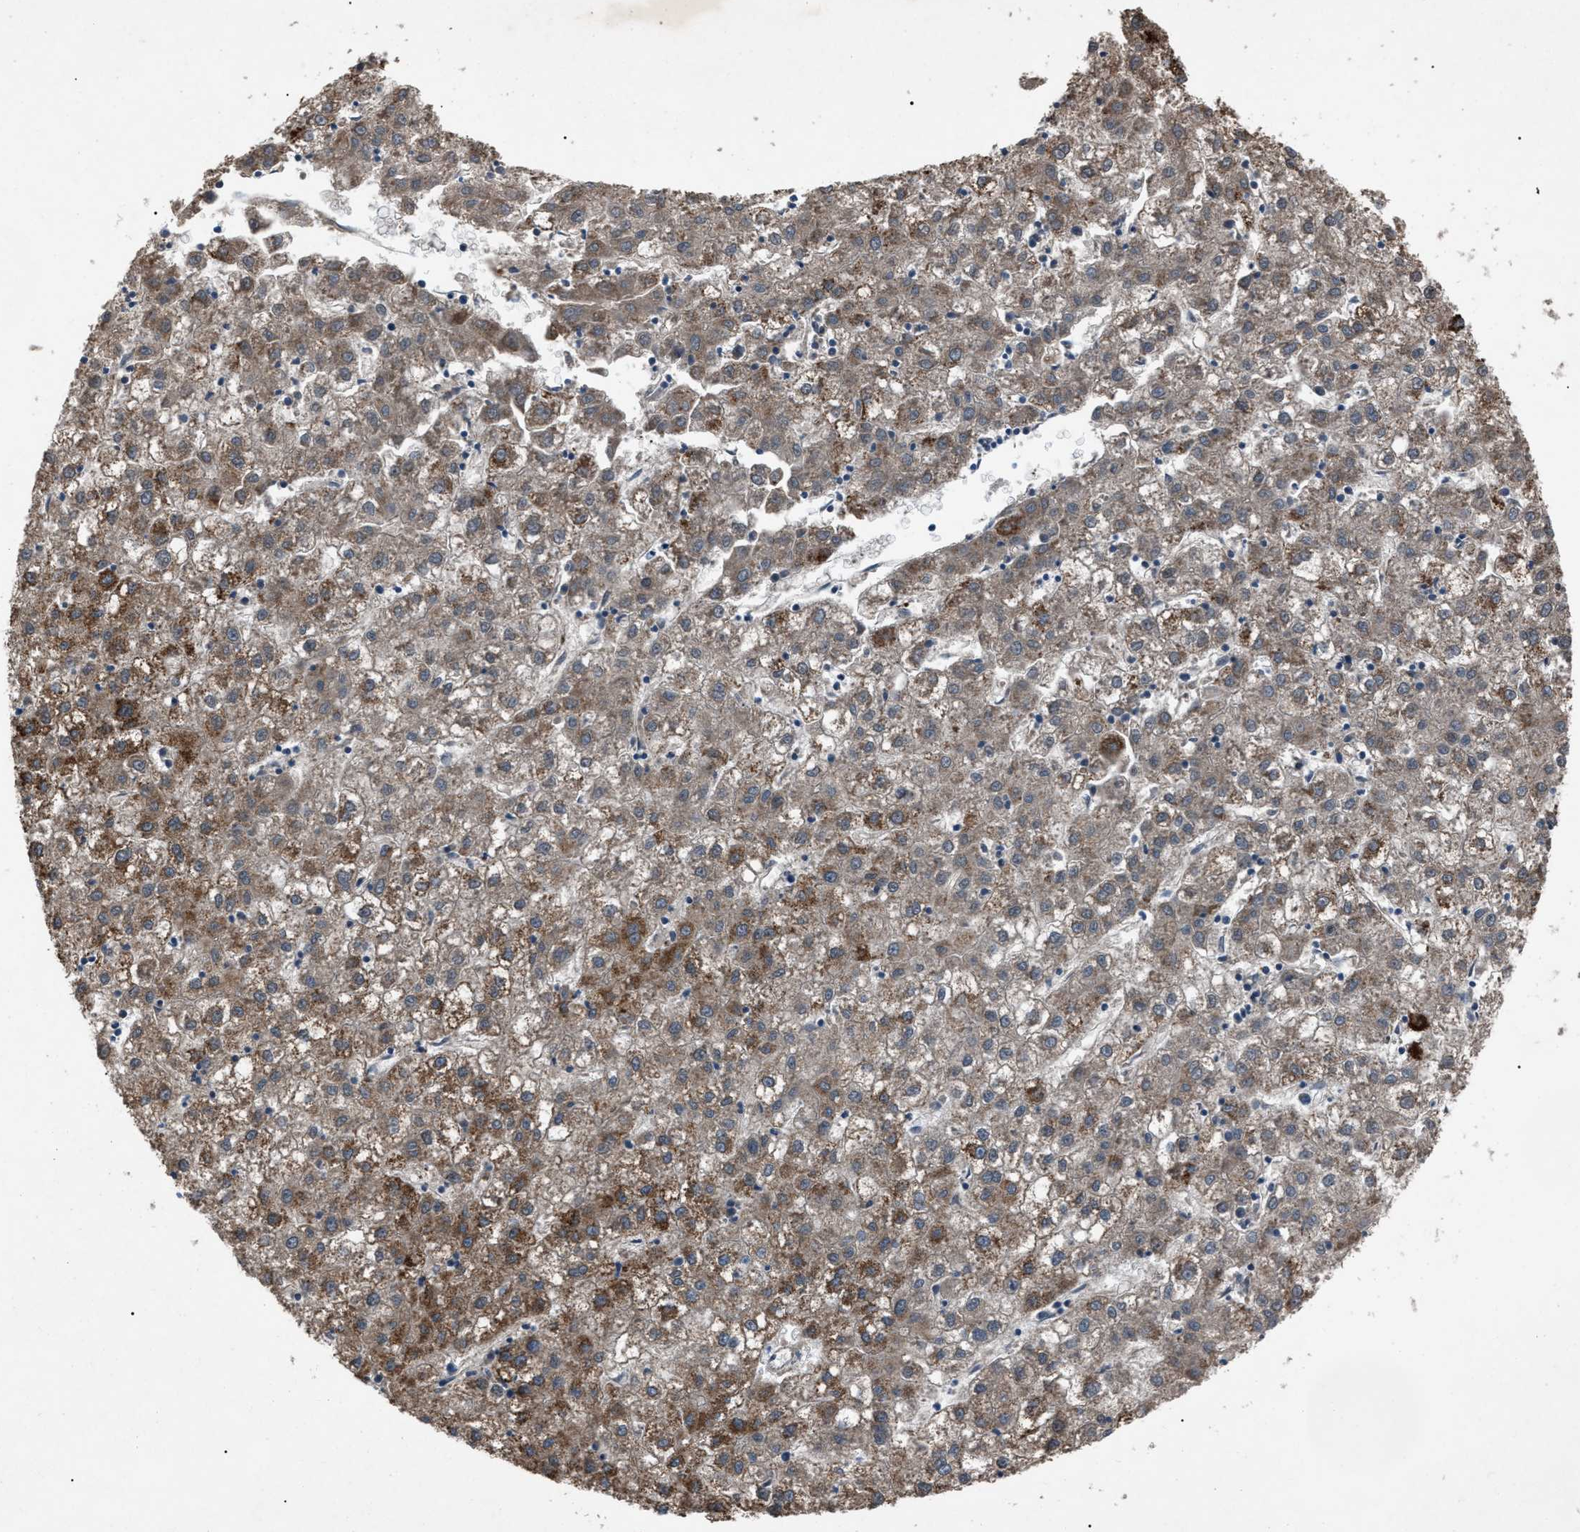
{"staining": {"intensity": "moderate", "quantity": ">75%", "location": "cytoplasmic/membranous"}, "tissue": "liver cancer", "cell_type": "Tumor cells", "image_type": "cancer", "snomed": [{"axis": "morphology", "description": "Carcinoma, Hepatocellular, NOS"}, {"axis": "topography", "description": "Liver"}], "caption": "An immunohistochemistry micrograph of tumor tissue is shown. Protein staining in brown labels moderate cytoplasmic/membranous positivity in liver hepatocellular carcinoma within tumor cells.", "gene": "ZFAND2A", "patient": {"sex": "male", "age": 72}}